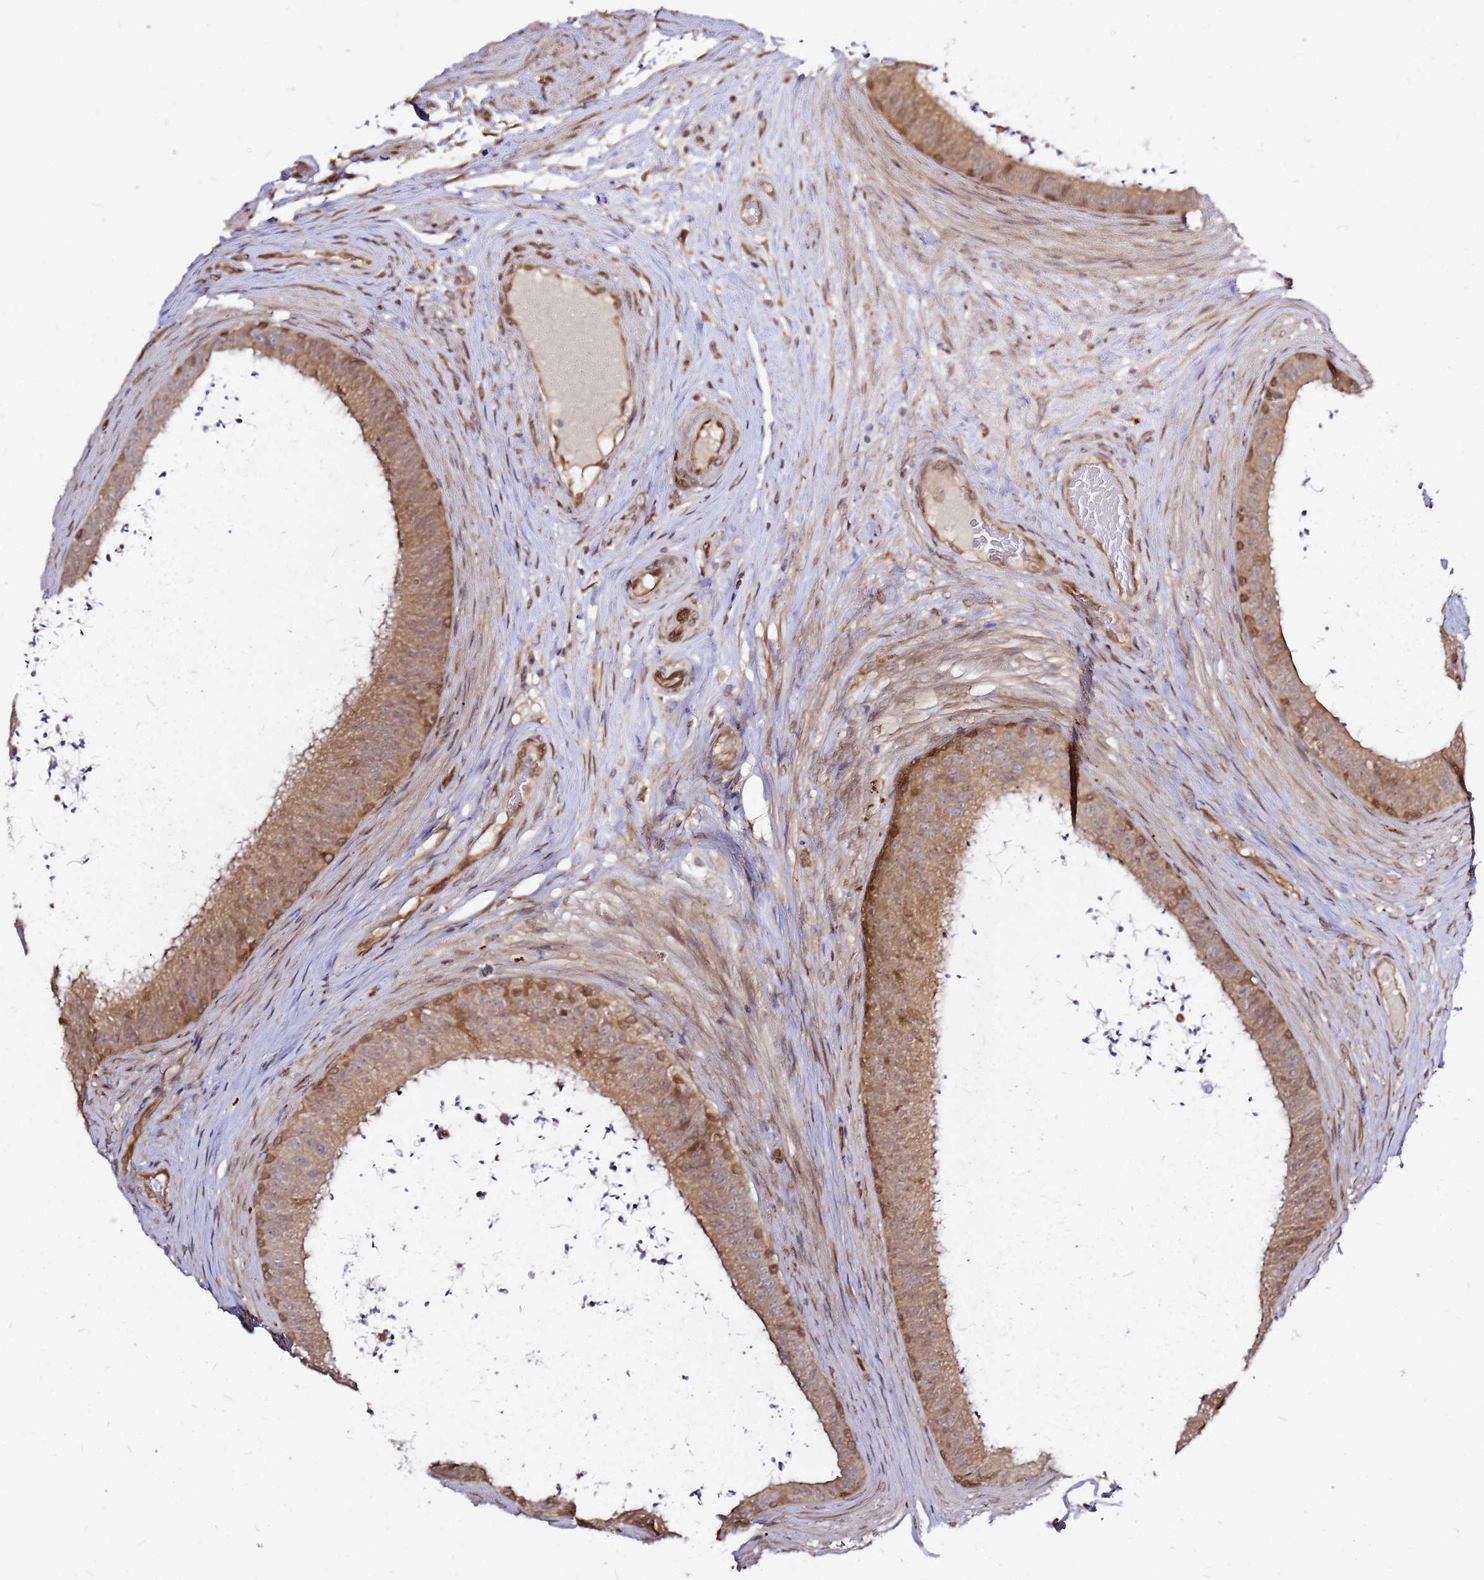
{"staining": {"intensity": "moderate", "quantity": ">75%", "location": "cytoplasmic/membranous"}, "tissue": "epididymis", "cell_type": "Glandular cells", "image_type": "normal", "snomed": [{"axis": "morphology", "description": "Normal tissue, NOS"}, {"axis": "topography", "description": "Testis"}, {"axis": "topography", "description": "Epididymis"}], "caption": "Epididymis stained with IHC exhibits moderate cytoplasmic/membranous staining in about >75% of glandular cells. (brown staining indicates protein expression, while blue staining denotes nuclei).", "gene": "NUDT14", "patient": {"sex": "male", "age": 41}}